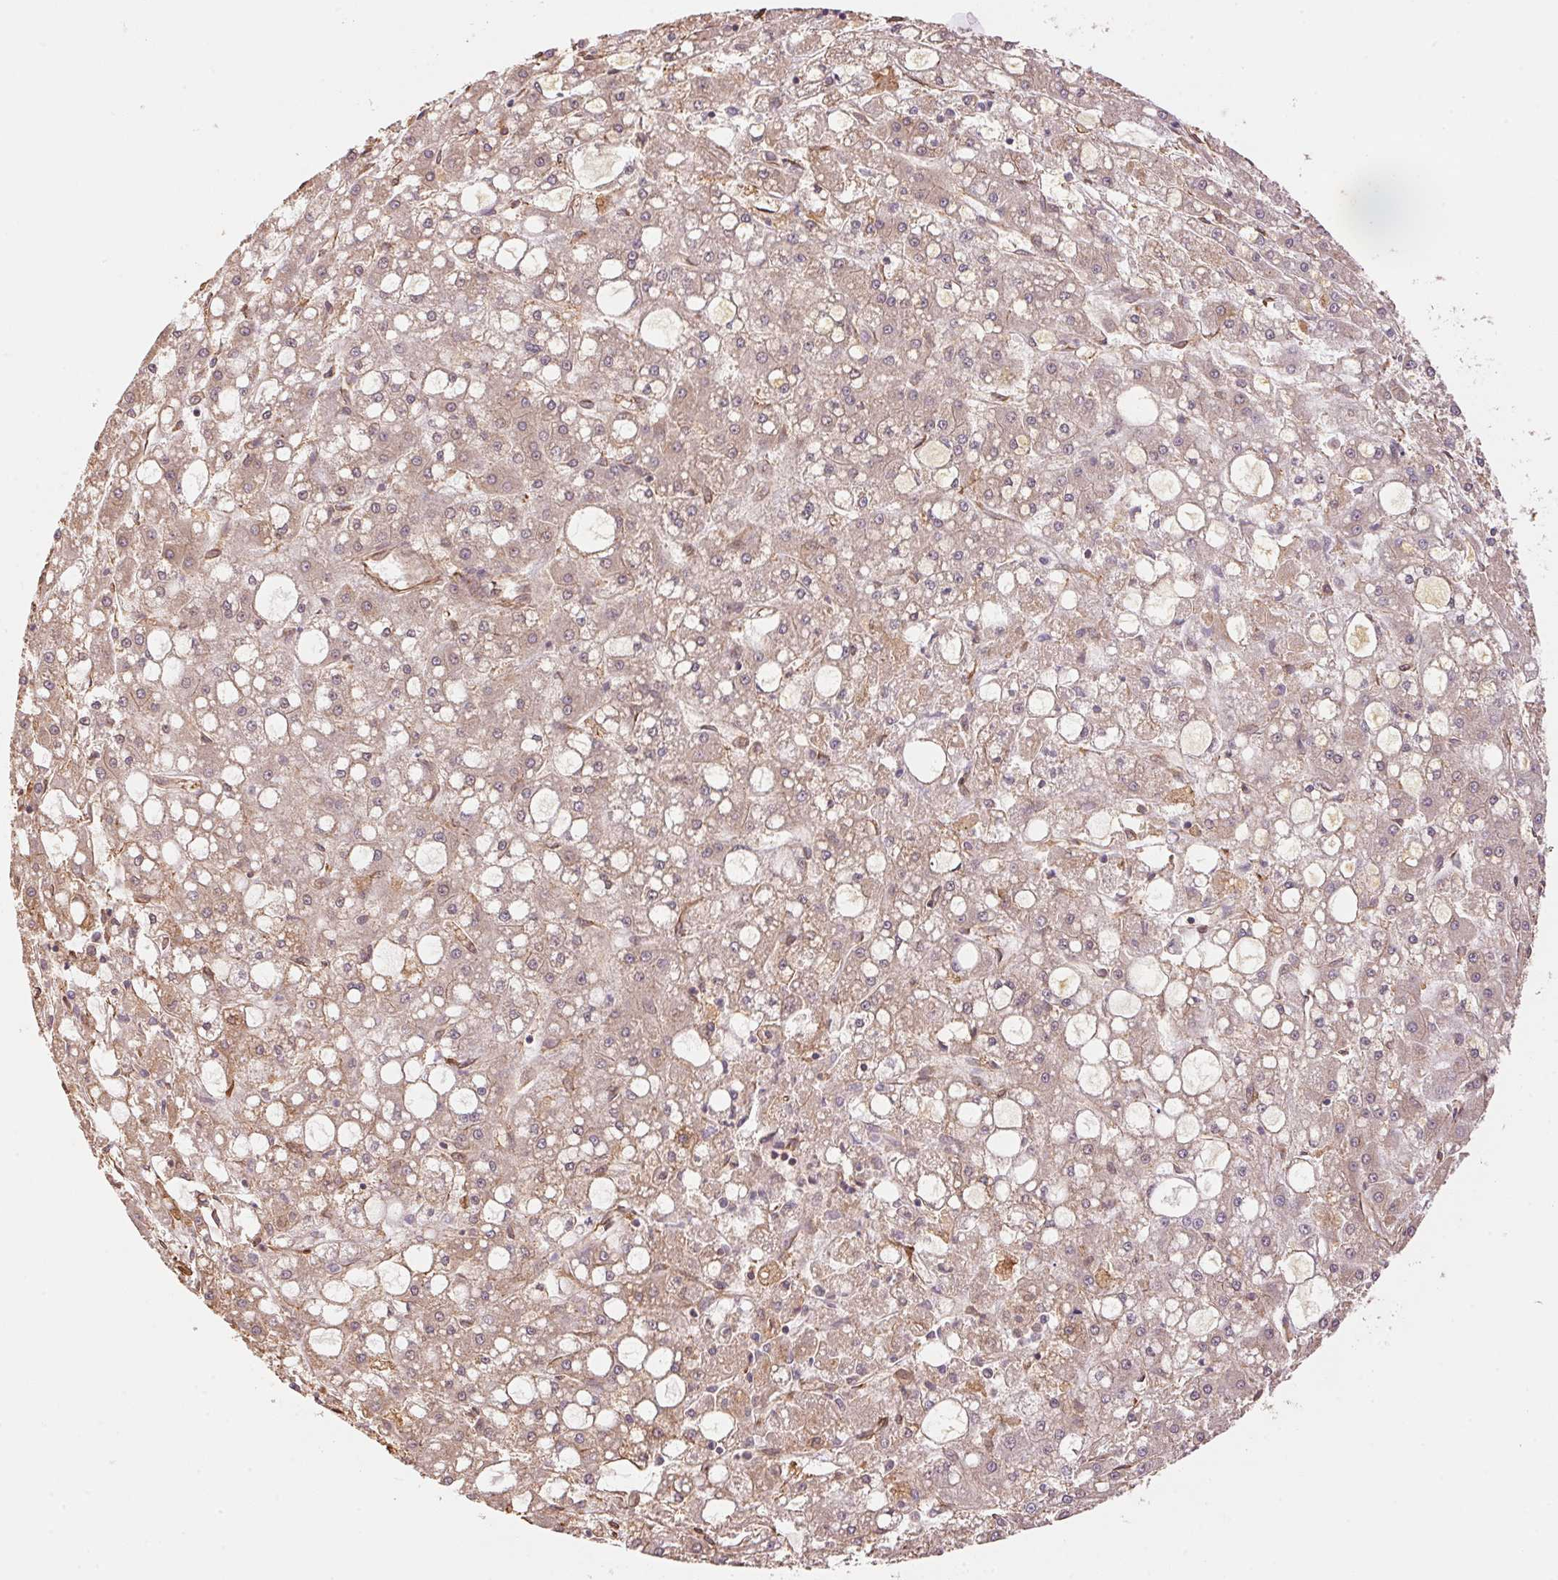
{"staining": {"intensity": "weak", "quantity": "25%-75%", "location": "cytoplasmic/membranous"}, "tissue": "liver cancer", "cell_type": "Tumor cells", "image_type": "cancer", "snomed": [{"axis": "morphology", "description": "Carcinoma, Hepatocellular, NOS"}, {"axis": "topography", "description": "Liver"}], "caption": "Weak cytoplasmic/membranous protein positivity is appreciated in approximately 25%-75% of tumor cells in hepatocellular carcinoma (liver).", "gene": "C6orf163", "patient": {"sex": "male", "age": 67}}